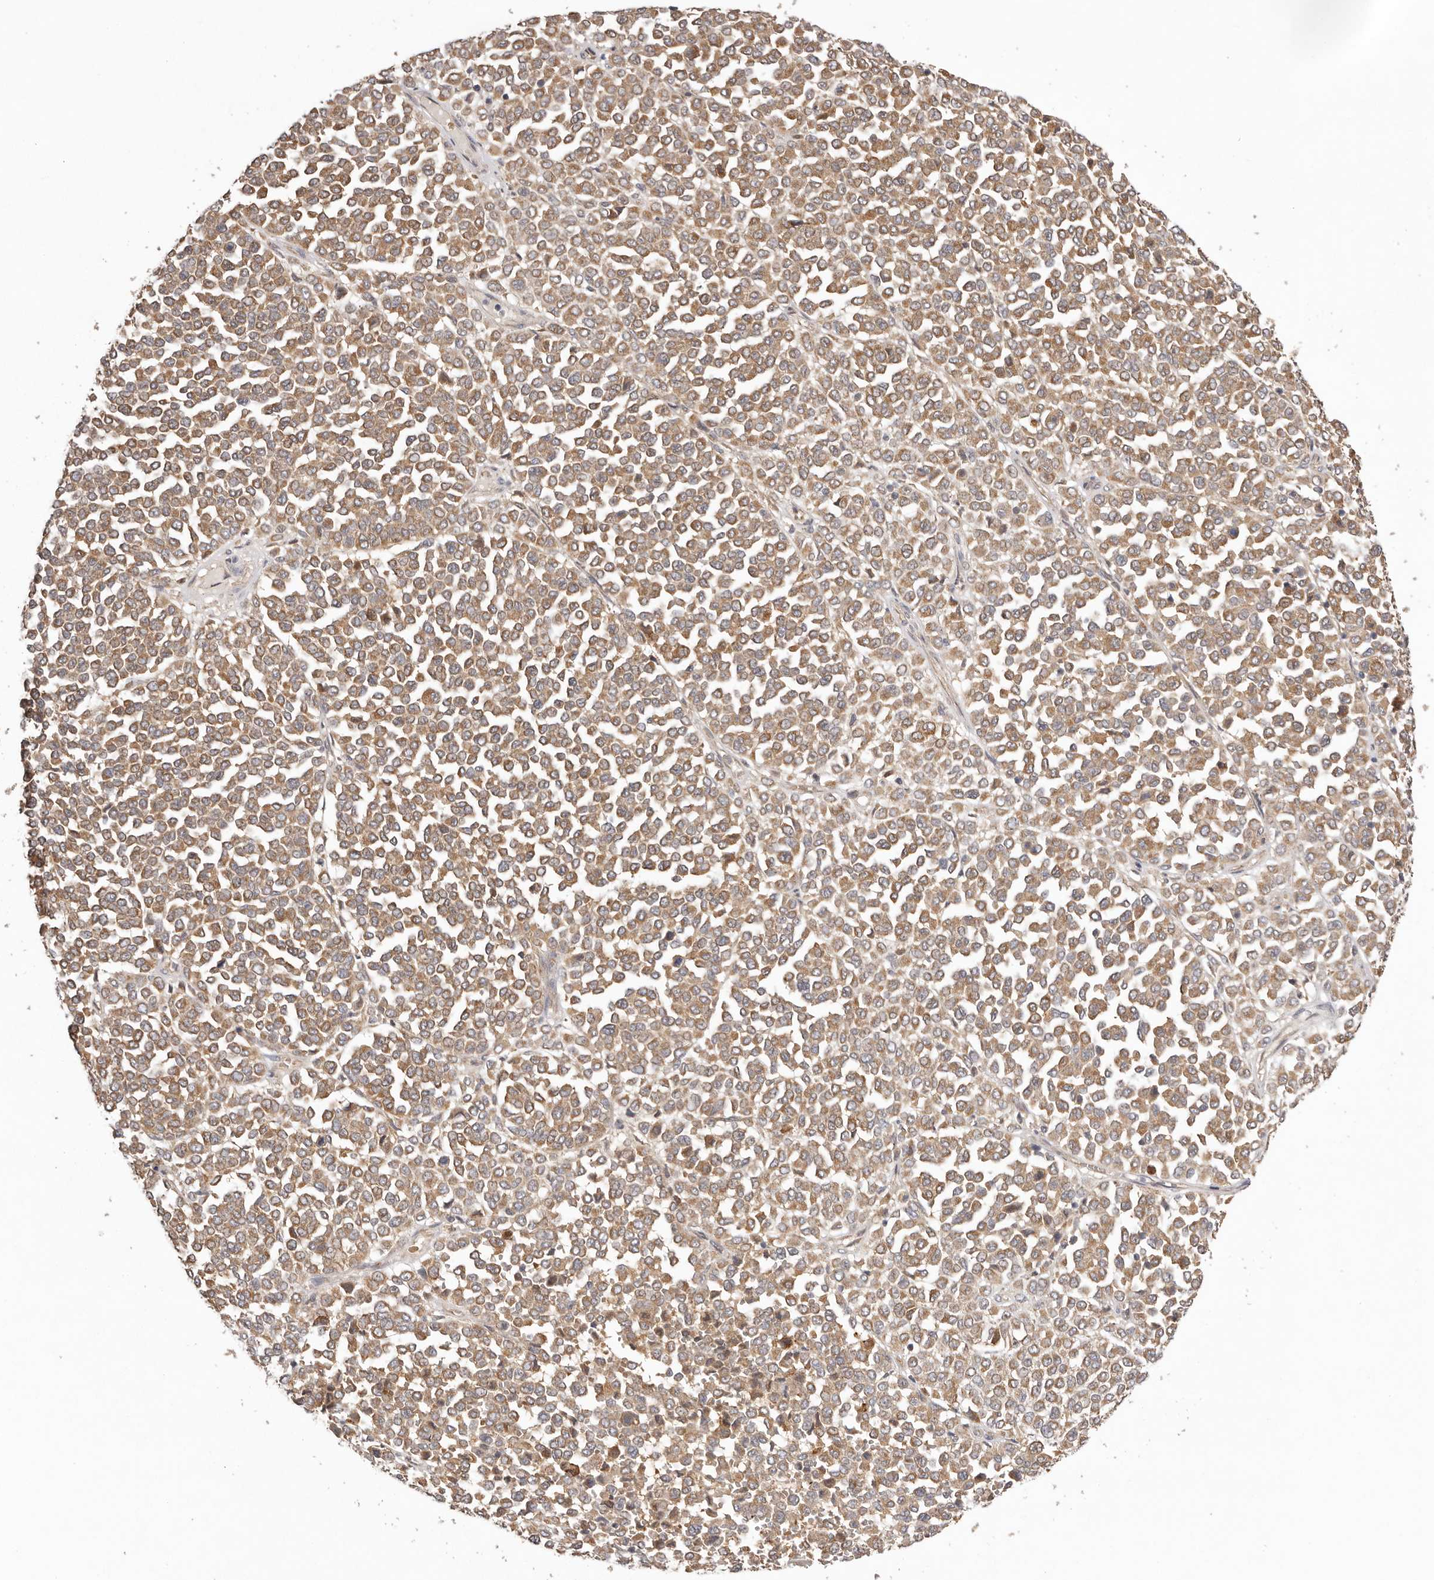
{"staining": {"intensity": "moderate", "quantity": ">75%", "location": "cytoplasmic/membranous"}, "tissue": "melanoma", "cell_type": "Tumor cells", "image_type": "cancer", "snomed": [{"axis": "morphology", "description": "Malignant melanoma, Metastatic site"}, {"axis": "topography", "description": "Pancreas"}], "caption": "Immunohistochemical staining of melanoma reveals moderate cytoplasmic/membranous protein expression in about >75% of tumor cells. (brown staining indicates protein expression, while blue staining denotes nuclei).", "gene": "UBR2", "patient": {"sex": "female", "age": 30}}